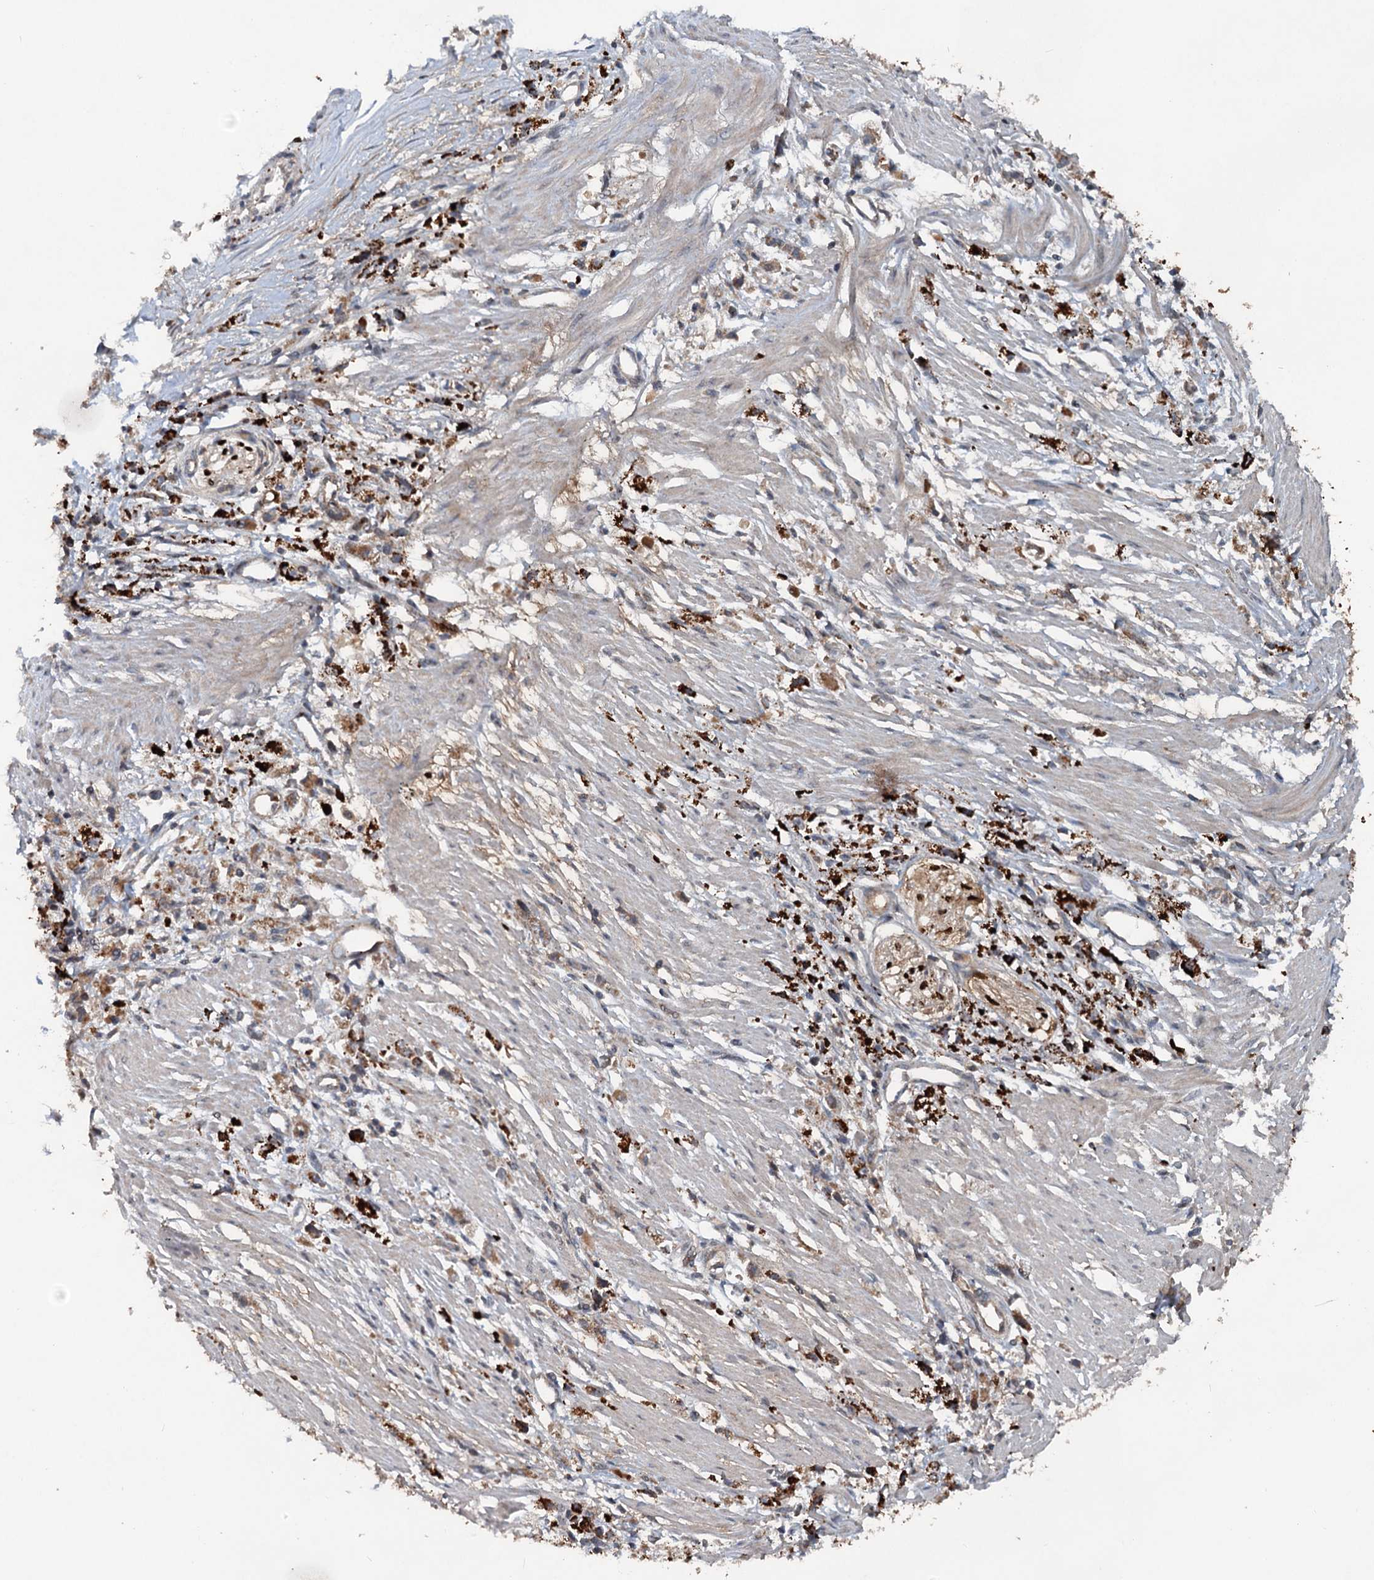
{"staining": {"intensity": "strong", "quantity": ">75%", "location": "cytoplasmic/membranous"}, "tissue": "stomach cancer", "cell_type": "Tumor cells", "image_type": "cancer", "snomed": [{"axis": "morphology", "description": "Adenocarcinoma, NOS"}, {"axis": "topography", "description": "Stomach"}], "caption": "Immunohistochemistry image of stomach adenocarcinoma stained for a protein (brown), which displays high levels of strong cytoplasmic/membranous positivity in approximately >75% of tumor cells.", "gene": "N4BP2L2", "patient": {"sex": "female", "age": 59}}